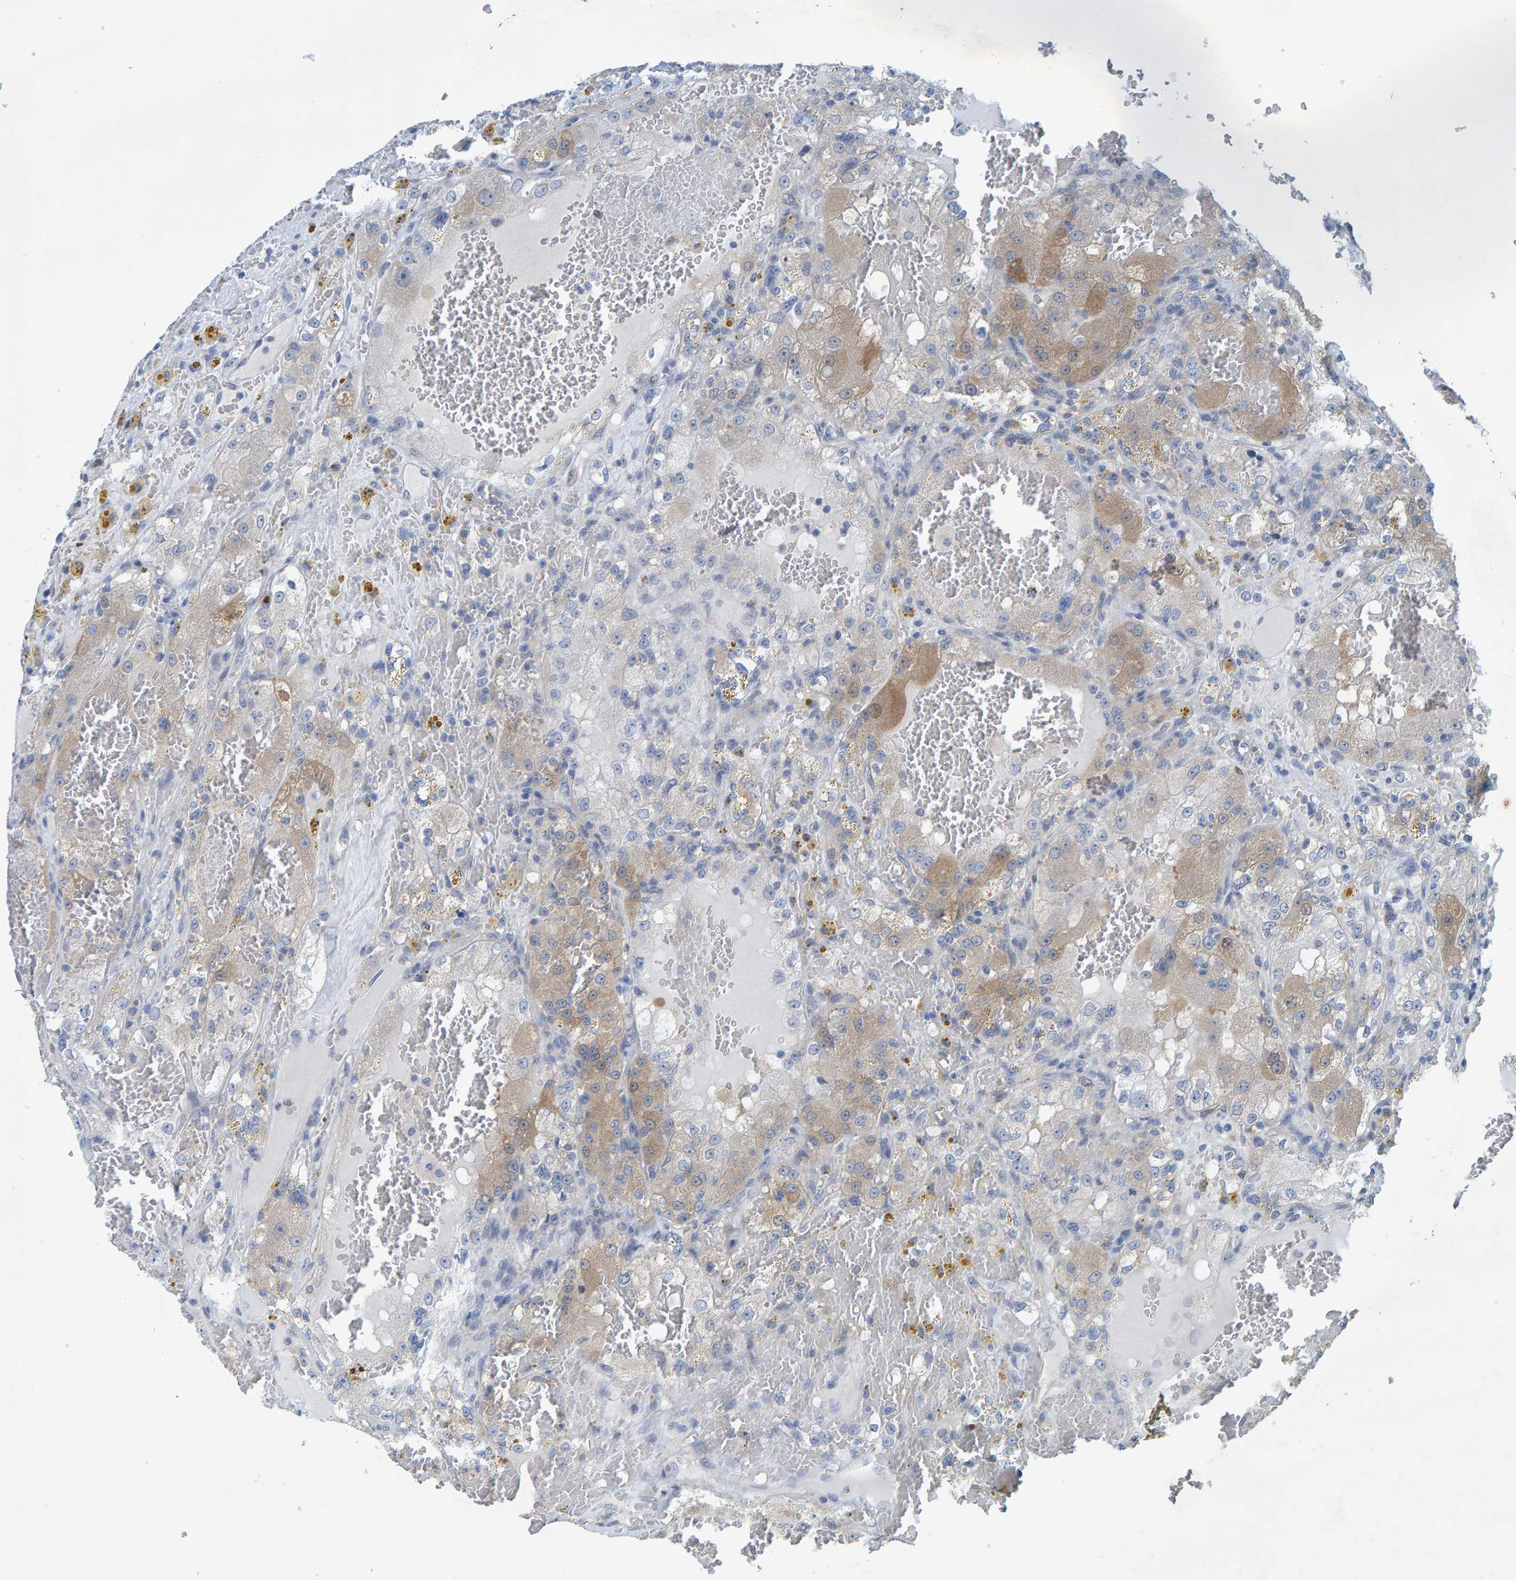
{"staining": {"intensity": "weak", "quantity": "<25%", "location": "cytoplasmic/membranous"}, "tissue": "renal cancer", "cell_type": "Tumor cells", "image_type": "cancer", "snomed": [{"axis": "morphology", "description": "Normal tissue, NOS"}, {"axis": "morphology", "description": "Adenocarcinoma, NOS"}, {"axis": "topography", "description": "Kidney"}], "caption": "This is an immunohistochemistry histopathology image of human renal adenocarcinoma. There is no positivity in tumor cells.", "gene": "ALAD", "patient": {"sex": "male", "age": 61}}